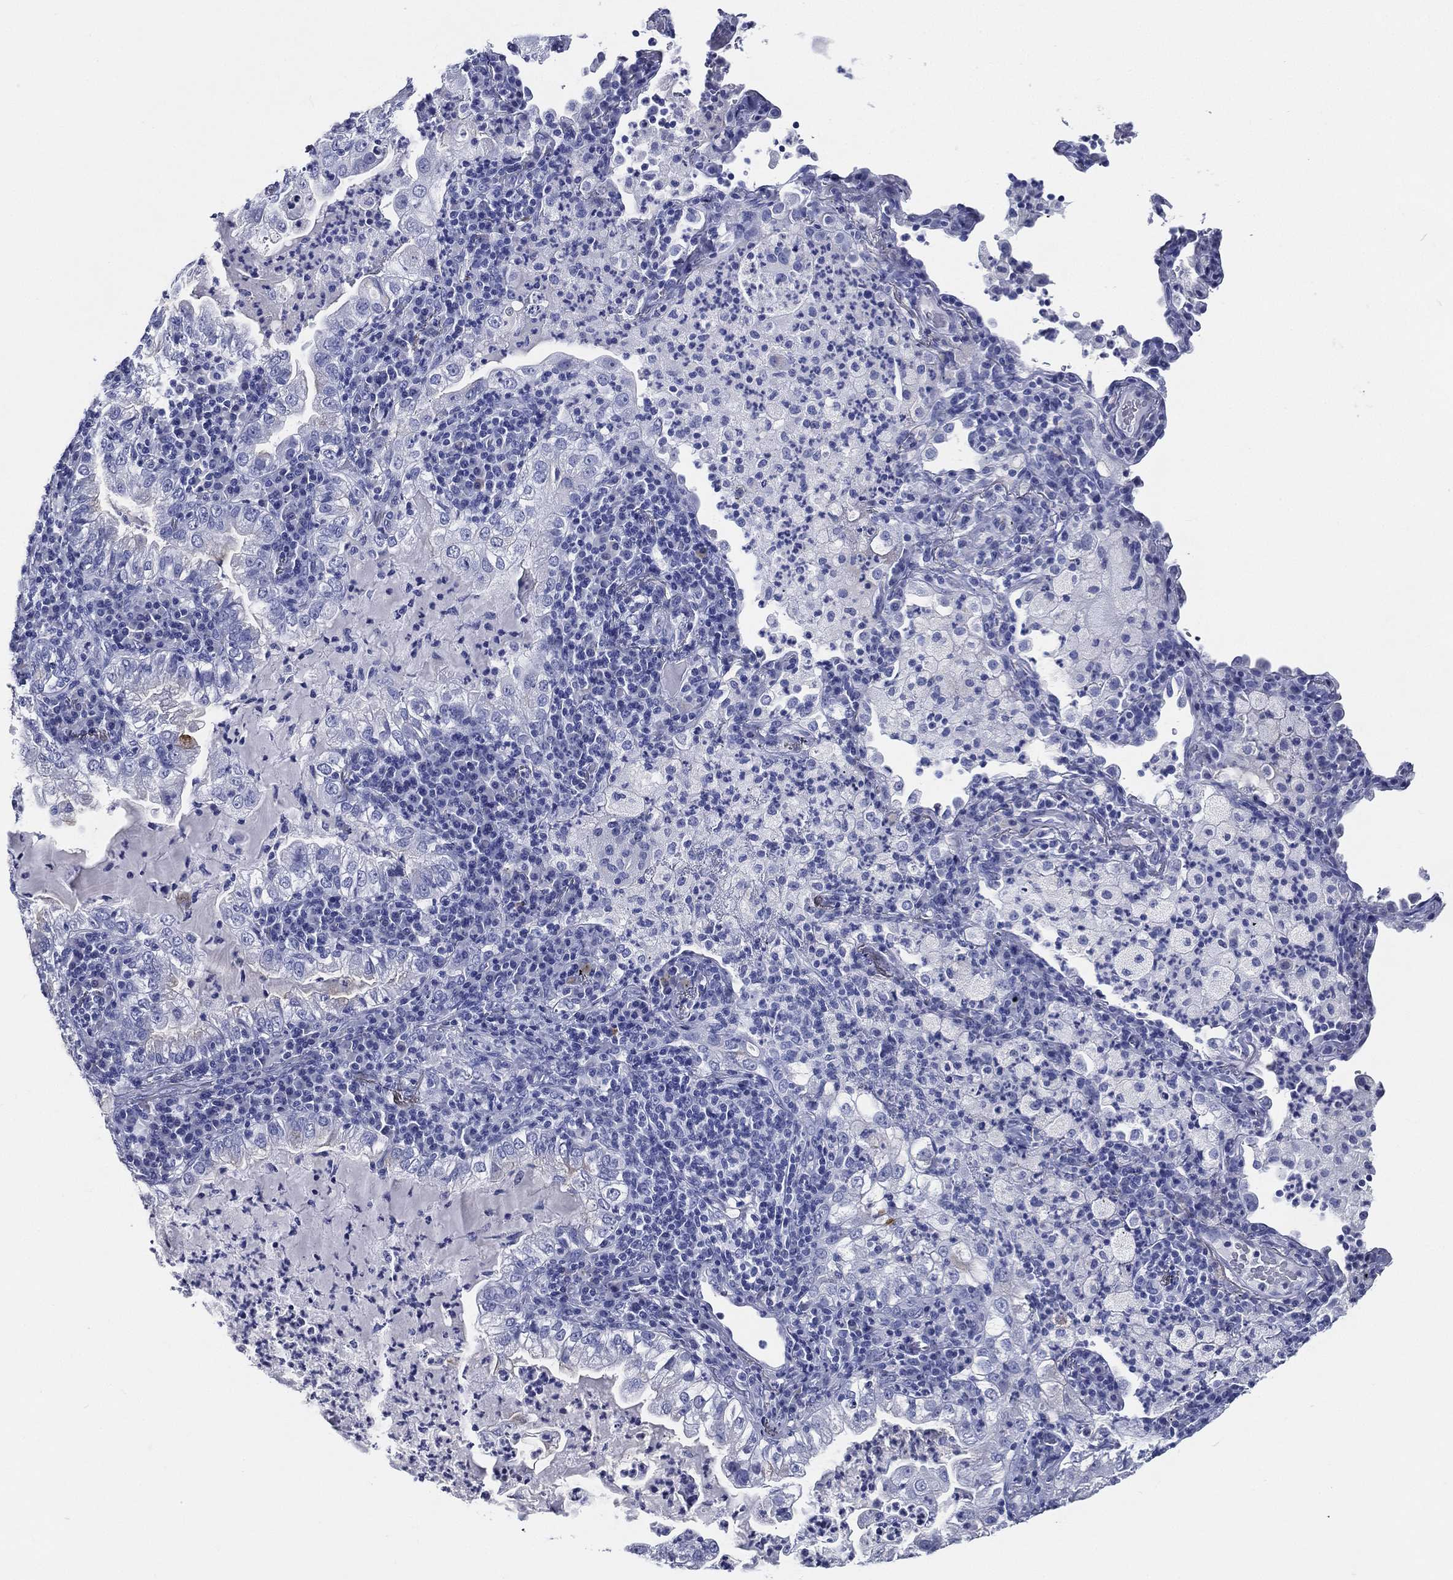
{"staining": {"intensity": "negative", "quantity": "none", "location": "none"}, "tissue": "lung cancer", "cell_type": "Tumor cells", "image_type": "cancer", "snomed": [{"axis": "morphology", "description": "Adenocarcinoma, NOS"}, {"axis": "topography", "description": "Lung"}], "caption": "IHC image of neoplastic tissue: lung cancer (adenocarcinoma) stained with DAB (3,3'-diaminobenzidine) shows no significant protein positivity in tumor cells. The staining is performed using DAB brown chromogen with nuclei counter-stained in using hematoxylin.", "gene": "ACE2", "patient": {"sex": "female", "age": 73}}